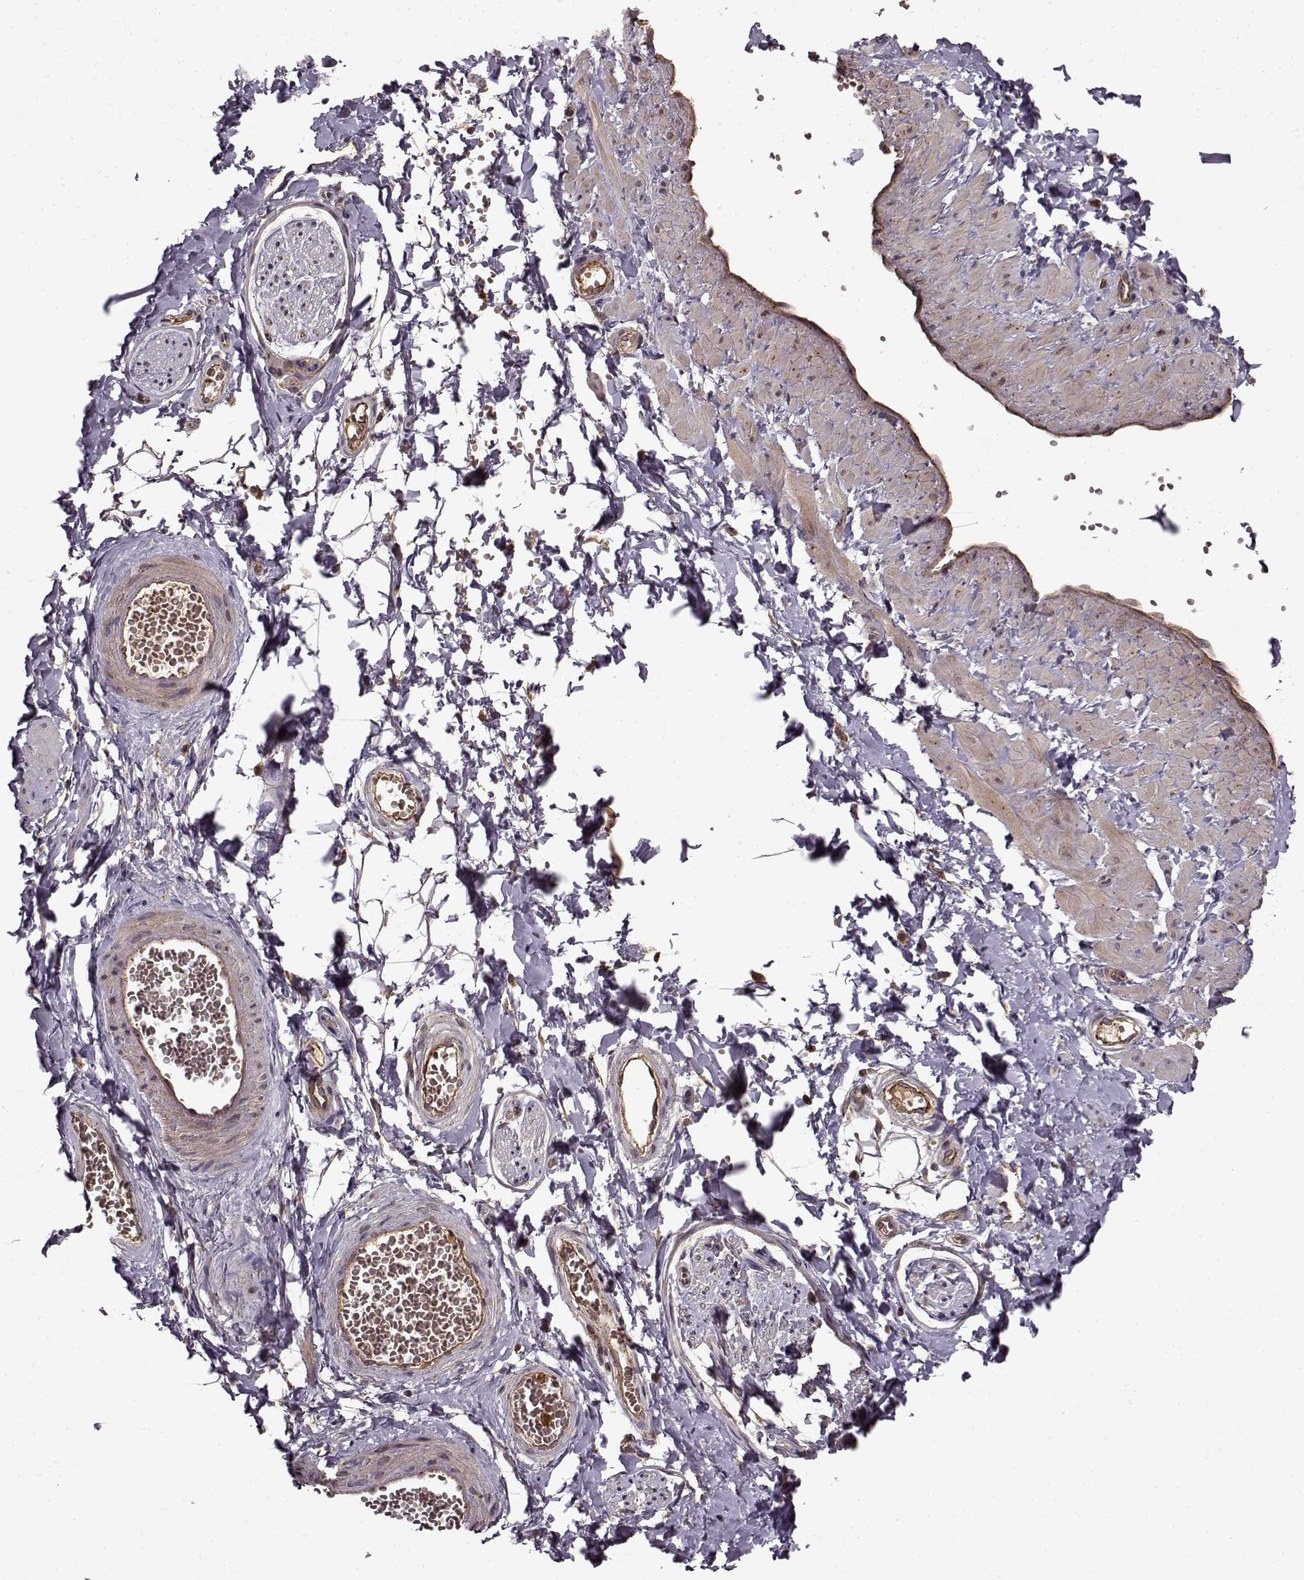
{"staining": {"intensity": "negative", "quantity": "none", "location": "none"}, "tissue": "adipose tissue", "cell_type": "Adipocytes", "image_type": "normal", "snomed": [{"axis": "morphology", "description": "Normal tissue, NOS"}, {"axis": "topography", "description": "Smooth muscle"}, {"axis": "topography", "description": "Peripheral nerve tissue"}], "caption": "IHC image of normal human adipose tissue stained for a protein (brown), which shows no staining in adipocytes.", "gene": "IFRD2", "patient": {"sex": "male", "age": 22}}